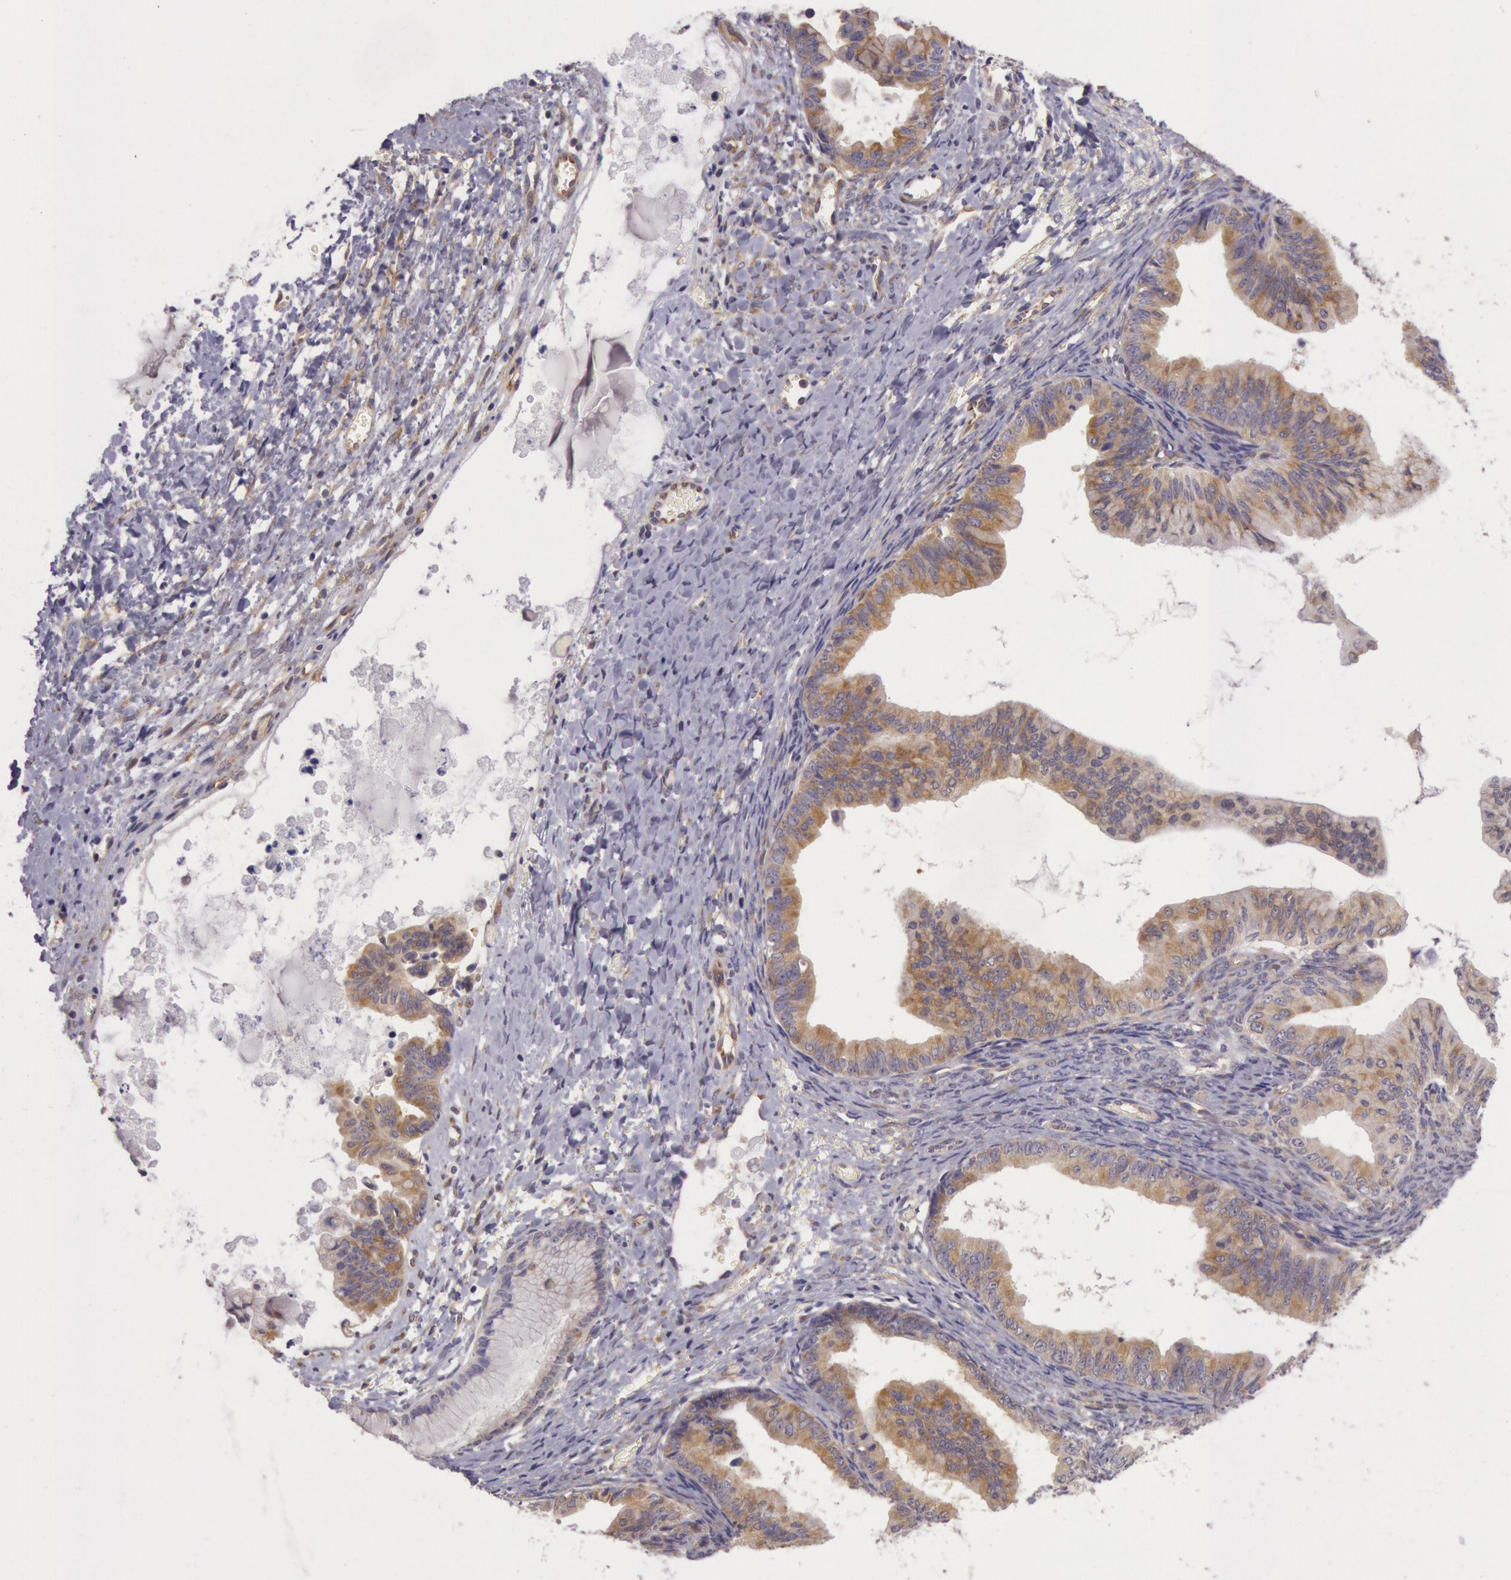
{"staining": {"intensity": "weak", "quantity": ">75%", "location": "cytoplasmic/membranous"}, "tissue": "ovarian cancer", "cell_type": "Tumor cells", "image_type": "cancer", "snomed": [{"axis": "morphology", "description": "Cystadenocarcinoma, mucinous, NOS"}, {"axis": "topography", "description": "Ovary"}], "caption": "IHC image of neoplastic tissue: human ovarian cancer (mucinous cystadenocarcinoma) stained using IHC demonstrates low levels of weak protein expression localized specifically in the cytoplasmic/membranous of tumor cells, appearing as a cytoplasmic/membranous brown color.", "gene": "CHUK", "patient": {"sex": "female", "age": 36}}